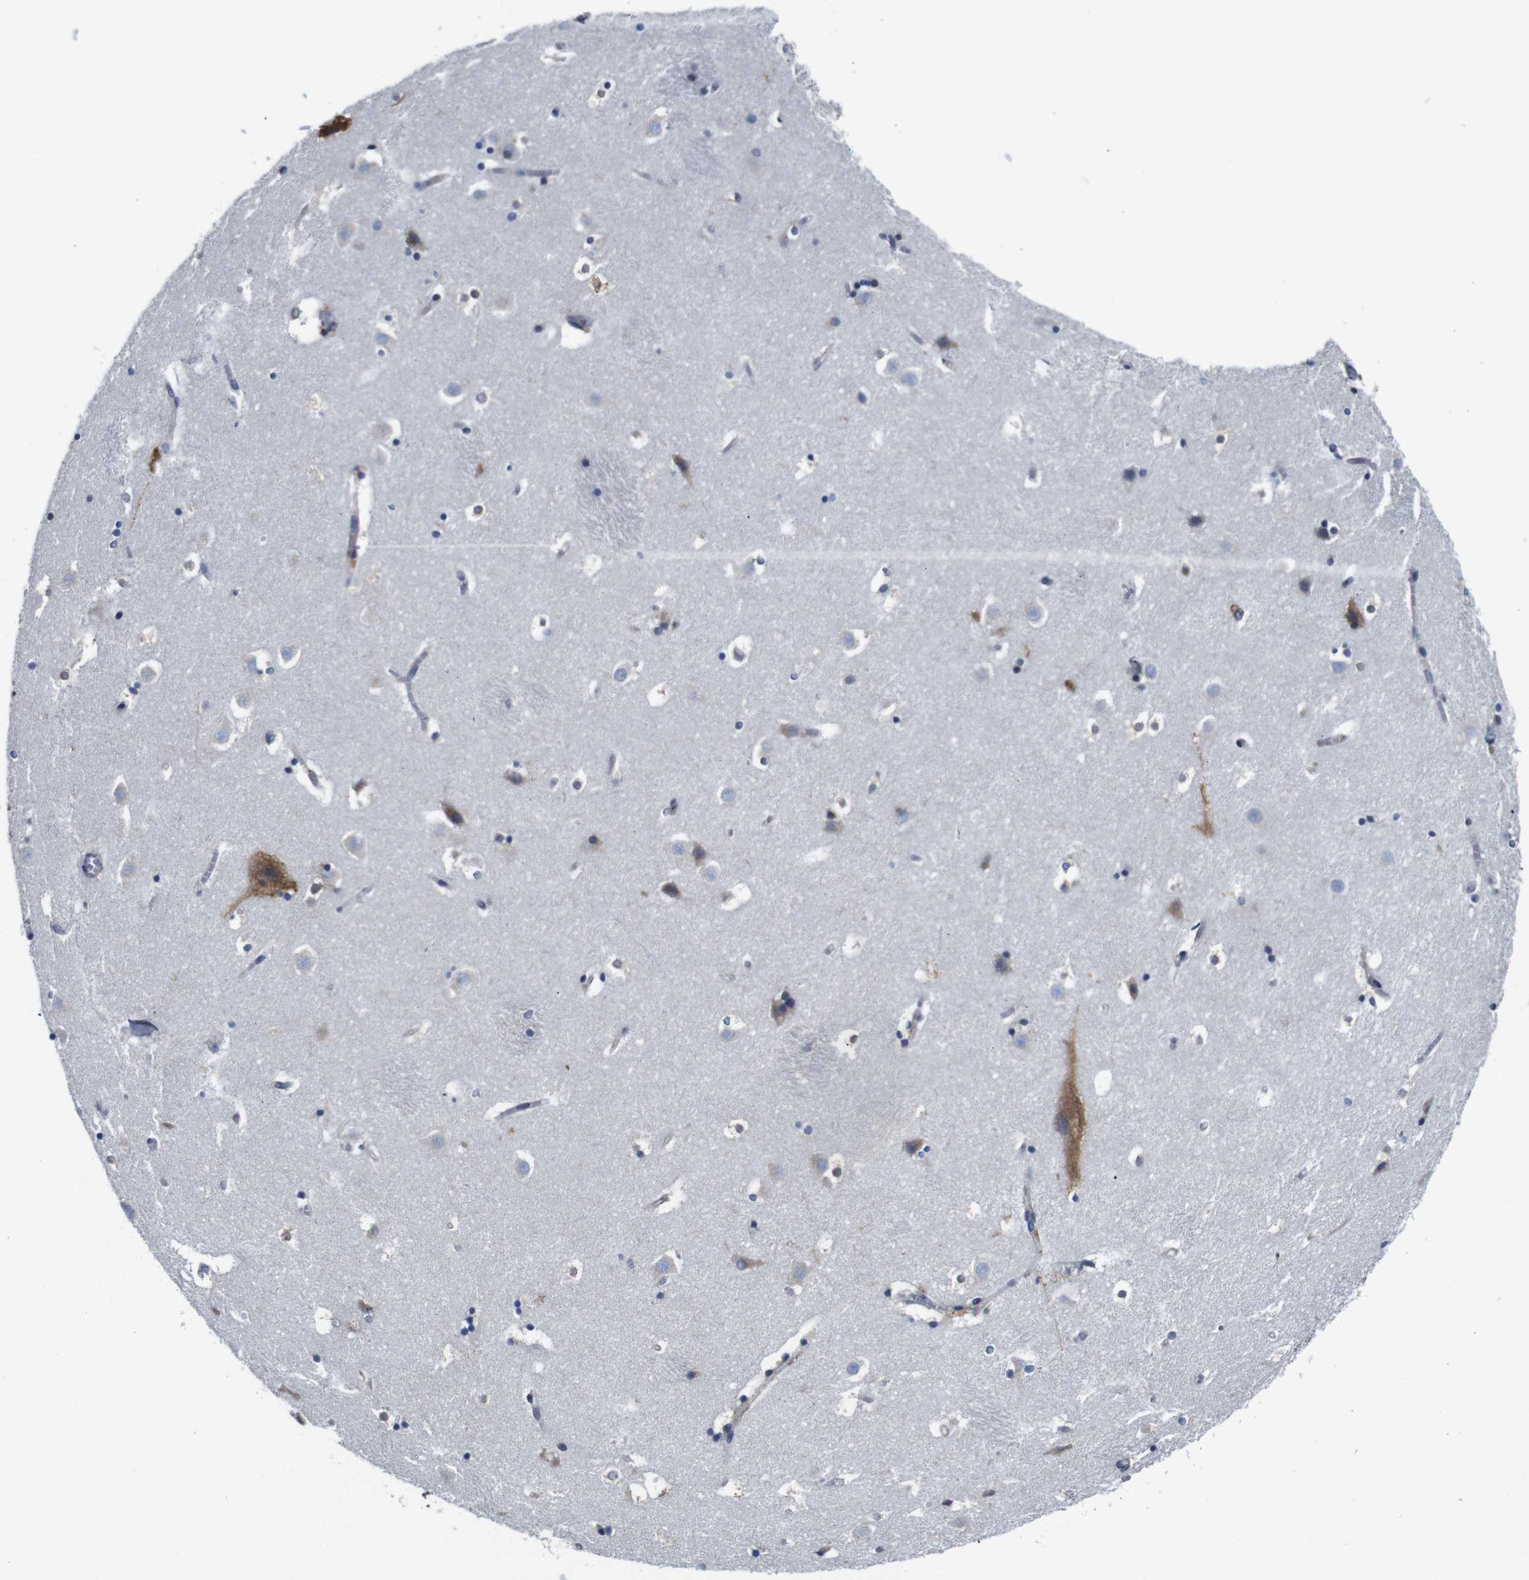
{"staining": {"intensity": "moderate", "quantity": "<25%", "location": "cytoplasmic/membranous"}, "tissue": "caudate", "cell_type": "Glial cells", "image_type": "normal", "snomed": [{"axis": "morphology", "description": "Normal tissue, NOS"}, {"axis": "topography", "description": "Lateral ventricle wall"}], "caption": "Normal caudate was stained to show a protein in brown. There is low levels of moderate cytoplasmic/membranous expression in approximately <25% of glial cells.", "gene": "CLCC1", "patient": {"sex": "male", "age": 45}}